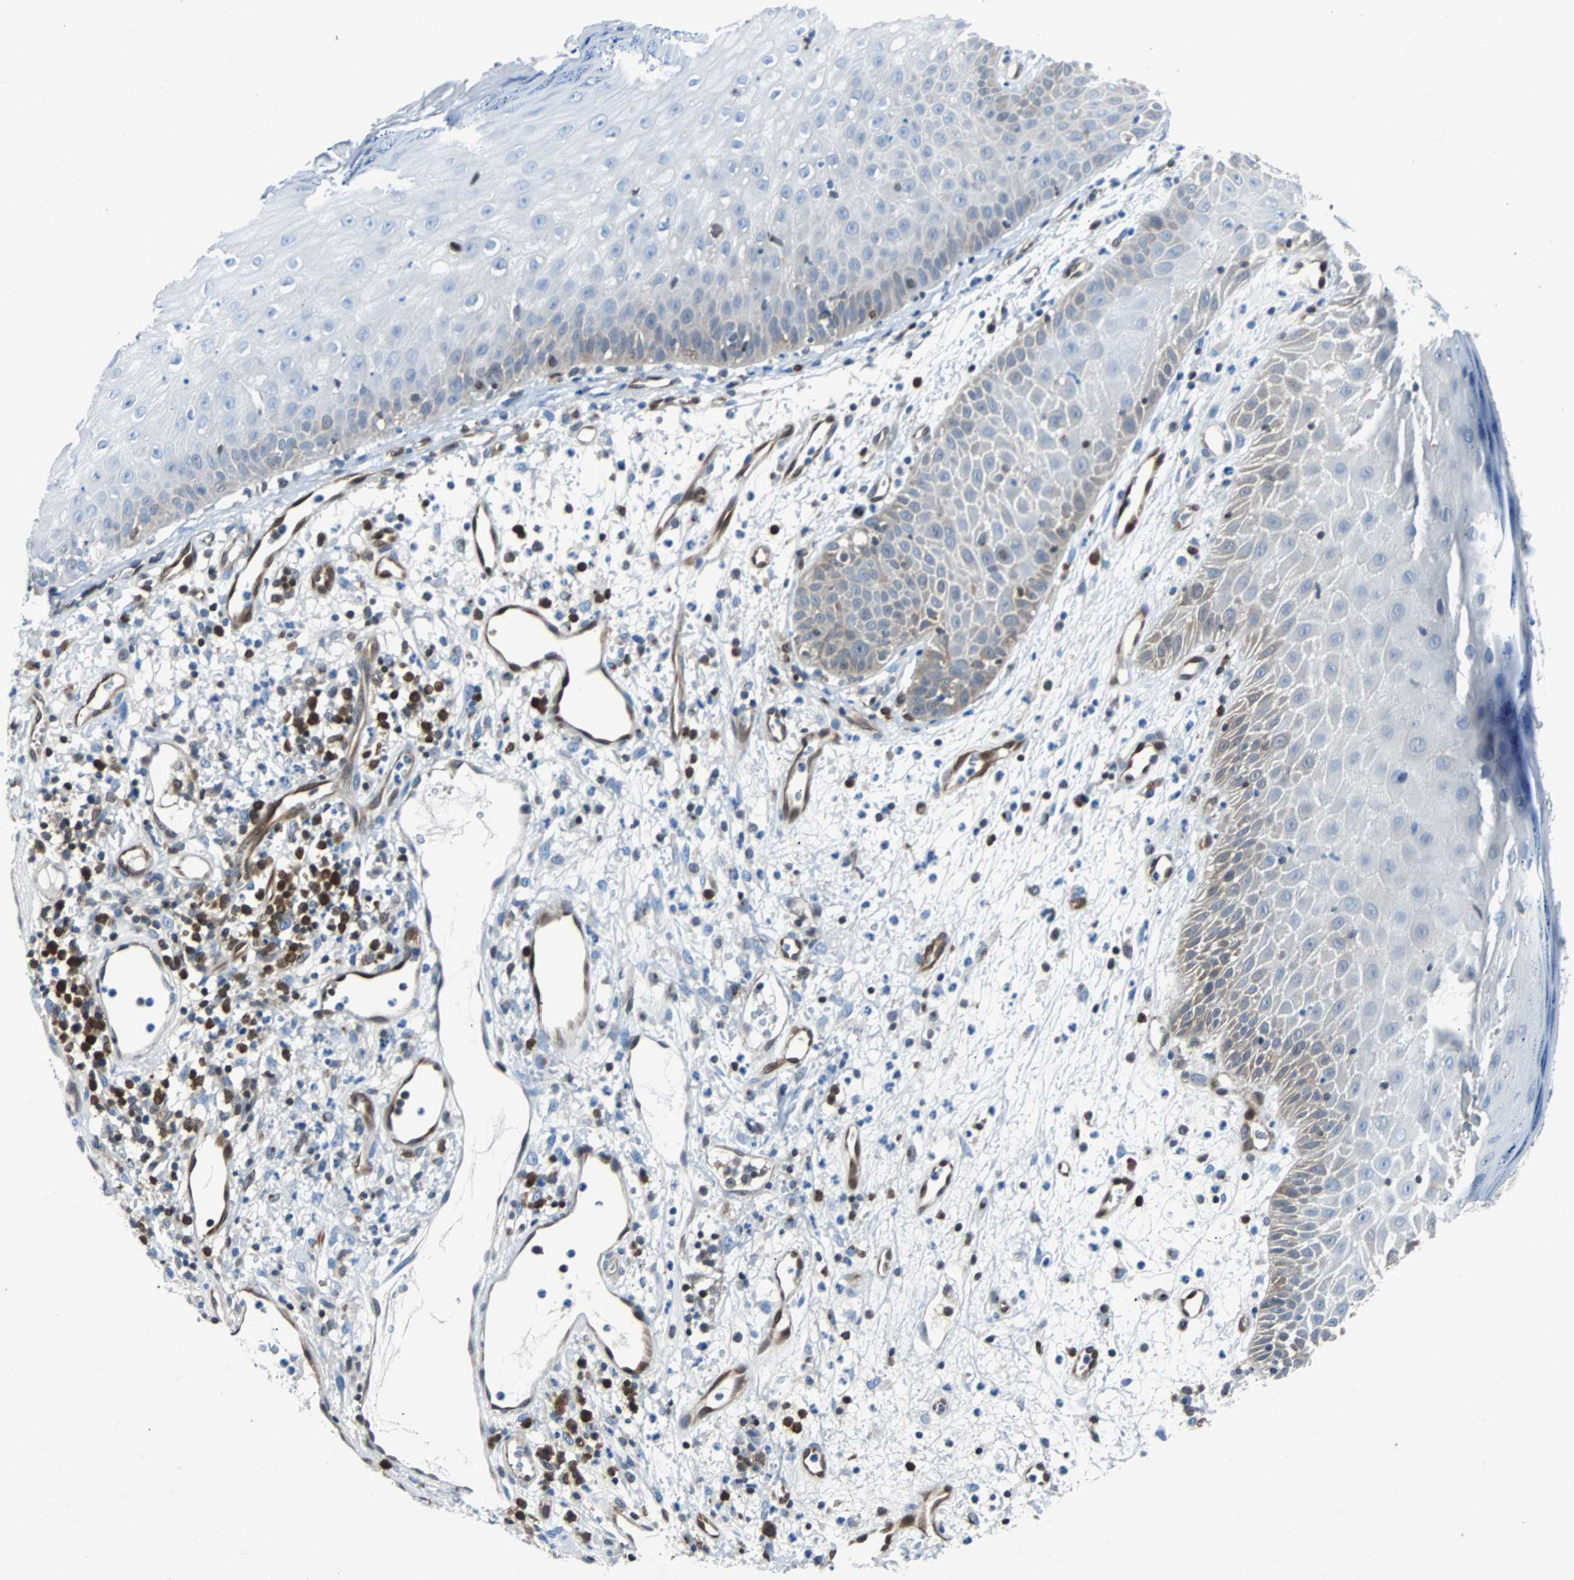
{"staining": {"intensity": "negative", "quantity": "none", "location": "none"}, "tissue": "skin cancer", "cell_type": "Tumor cells", "image_type": "cancer", "snomed": [{"axis": "morphology", "description": "Squamous cell carcinoma, NOS"}, {"axis": "topography", "description": "Skin"}], "caption": "Photomicrograph shows no protein staining in tumor cells of skin squamous cell carcinoma tissue.", "gene": "MAP2K6", "patient": {"sex": "female", "age": 78}}